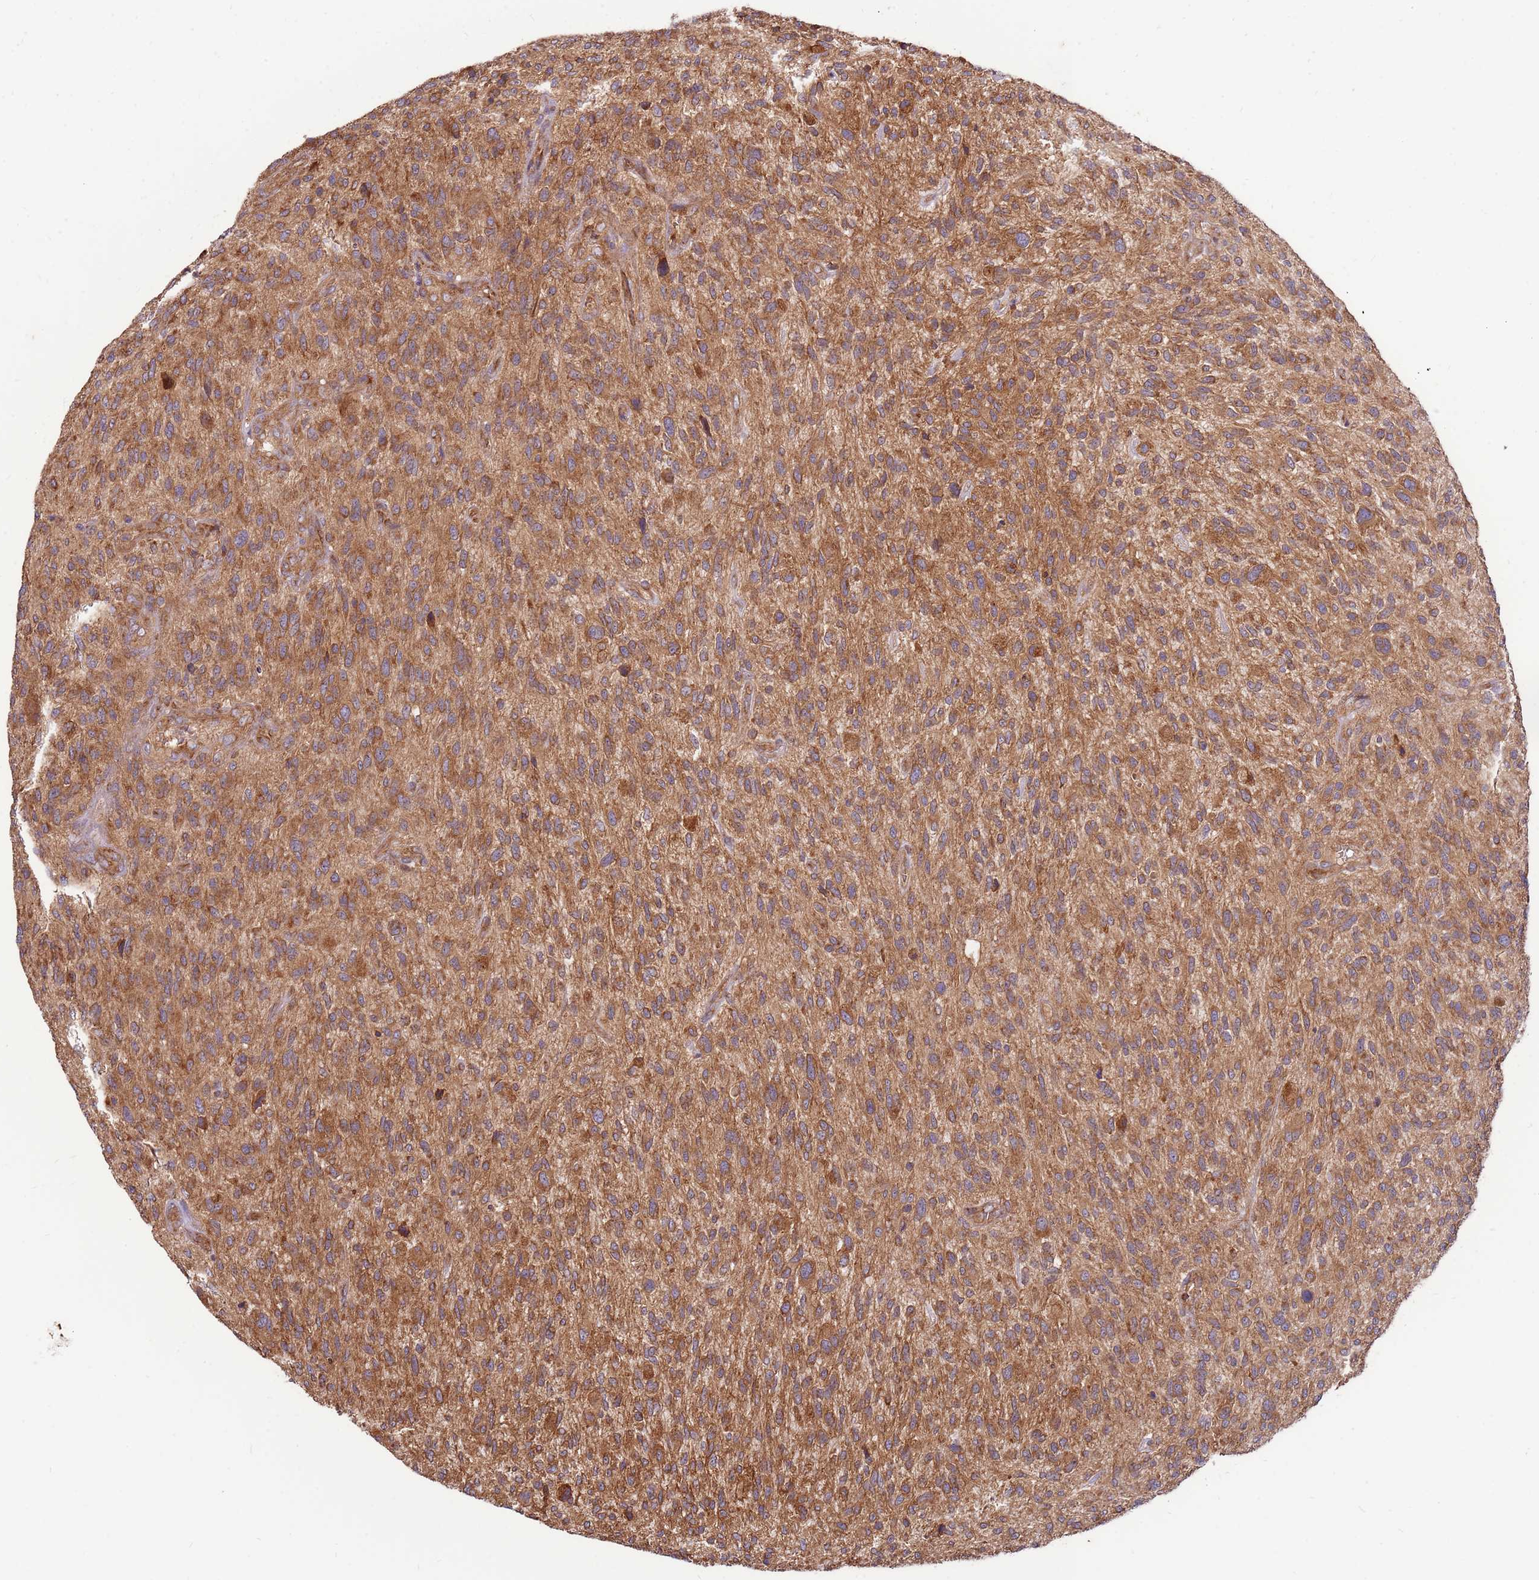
{"staining": {"intensity": "moderate", "quantity": ">75%", "location": "cytoplasmic/membranous"}, "tissue": "glioma", "cell_type": "Tumor cells", "image_type": "cancer", "snomed": [{"axis": "morphology", "description": "Glioma, malignant, High grade"}, {"axis": "topography", "description": "Brain"}], "caption": "The micrograph demonstrates immunohistochemical staining of glioma. There is moderate cytoplasmic/membranous positivity is identified in about >75% of tumor cells. The staining was performed using DAB to visualize the protein expression in brown, while the nuclei were stained in blue with hematoxylin (Magnification: 20x).", "gene": "SLC44A5", "patient": {"sex": "male", "age": 47}}